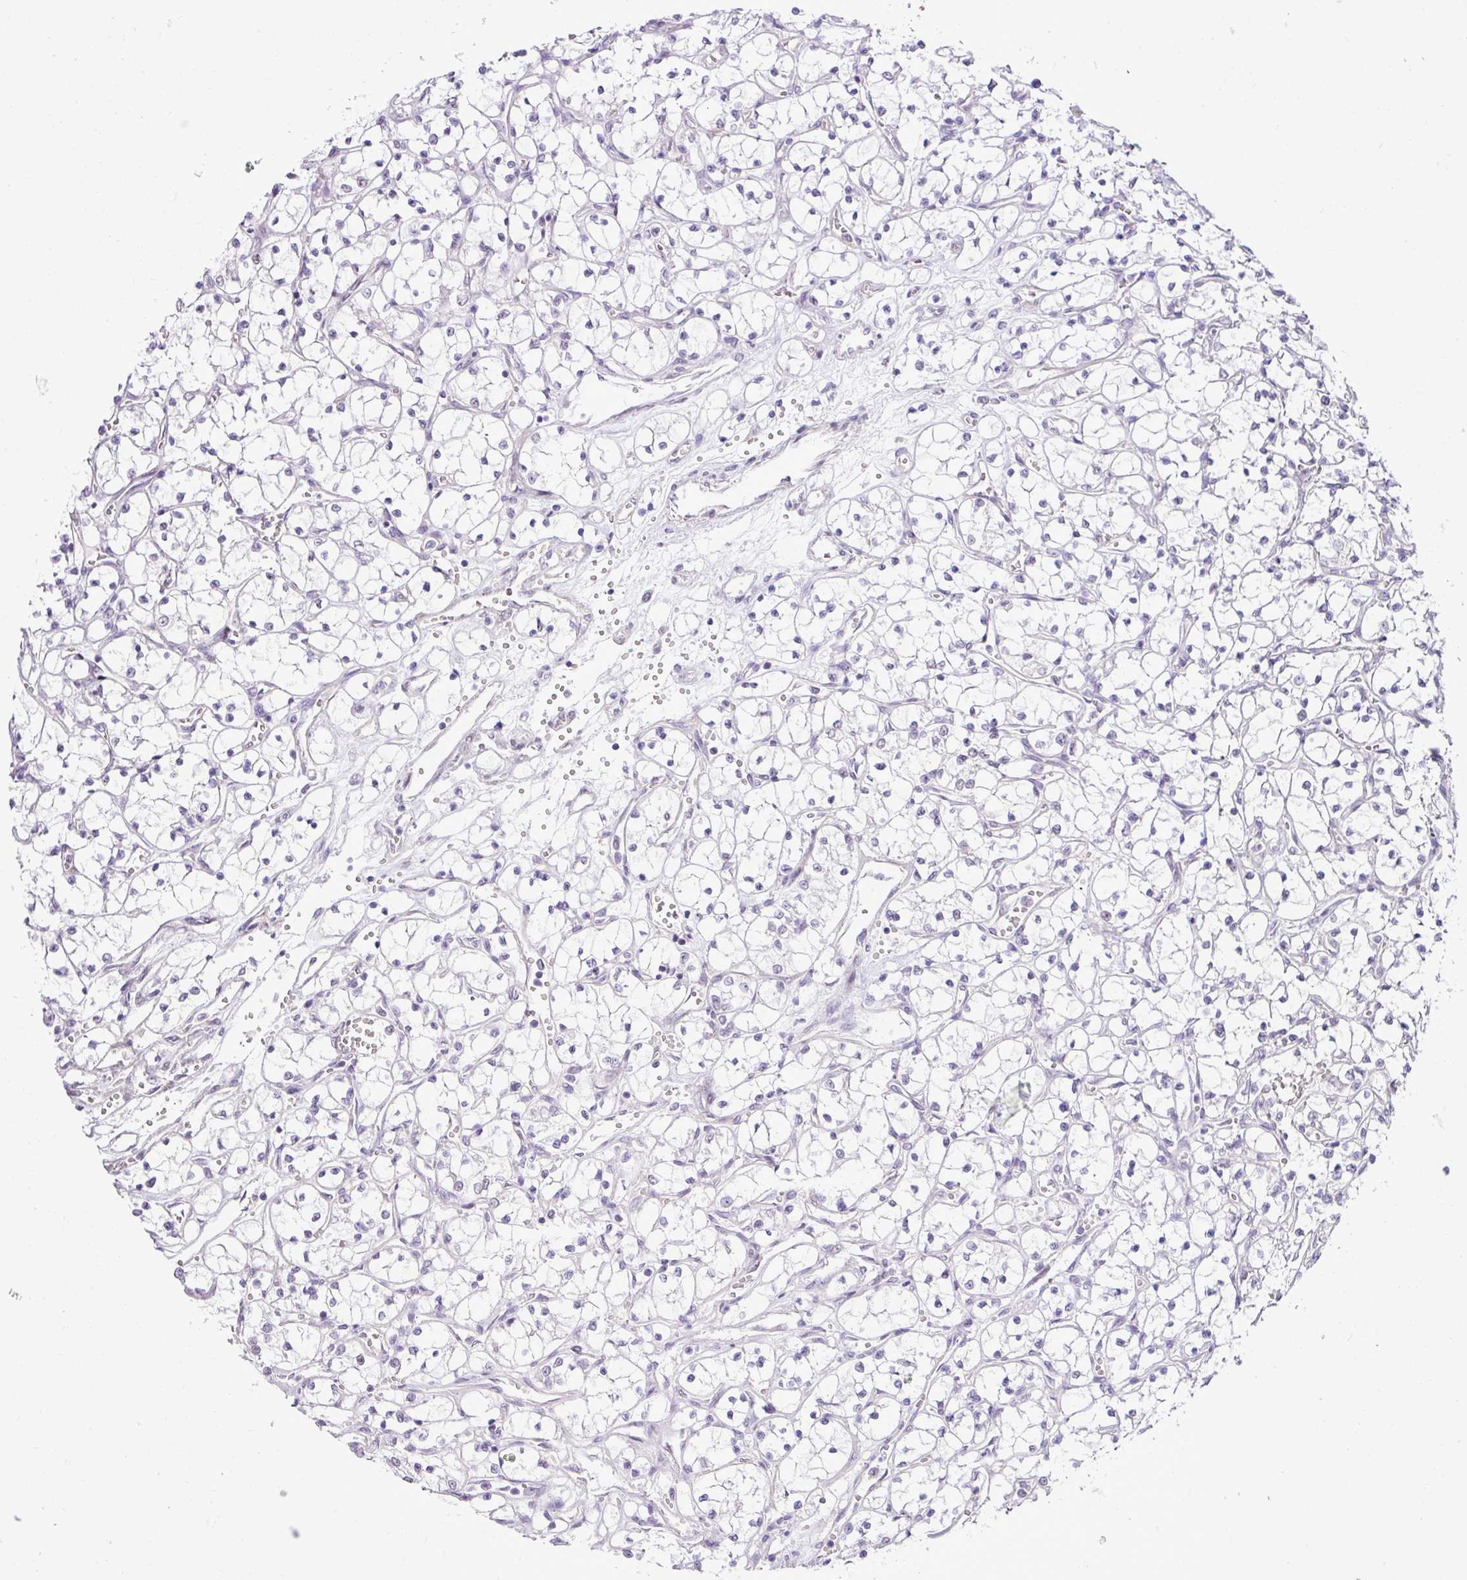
{"staining": {"intensity": "negative", "quantity": "none", "location": "none"}, "tissue": "renal cancer", "cell_type": "Tumor cells", "image_type": "cancer", "snomed": [{"axis": "morphology", "description": "Adenocarcinoma, NOS"}, {"axis": "topography", "description": "Kidney"}], "caption": "DAB (3,3'-diaminobenzidine) immunohistochemical staining of adenocarcinoma (renal) exhibits no significant staining in tumor cells.", "gene": "ELOA2", "patient": {"sex": "female", "age": 69}}